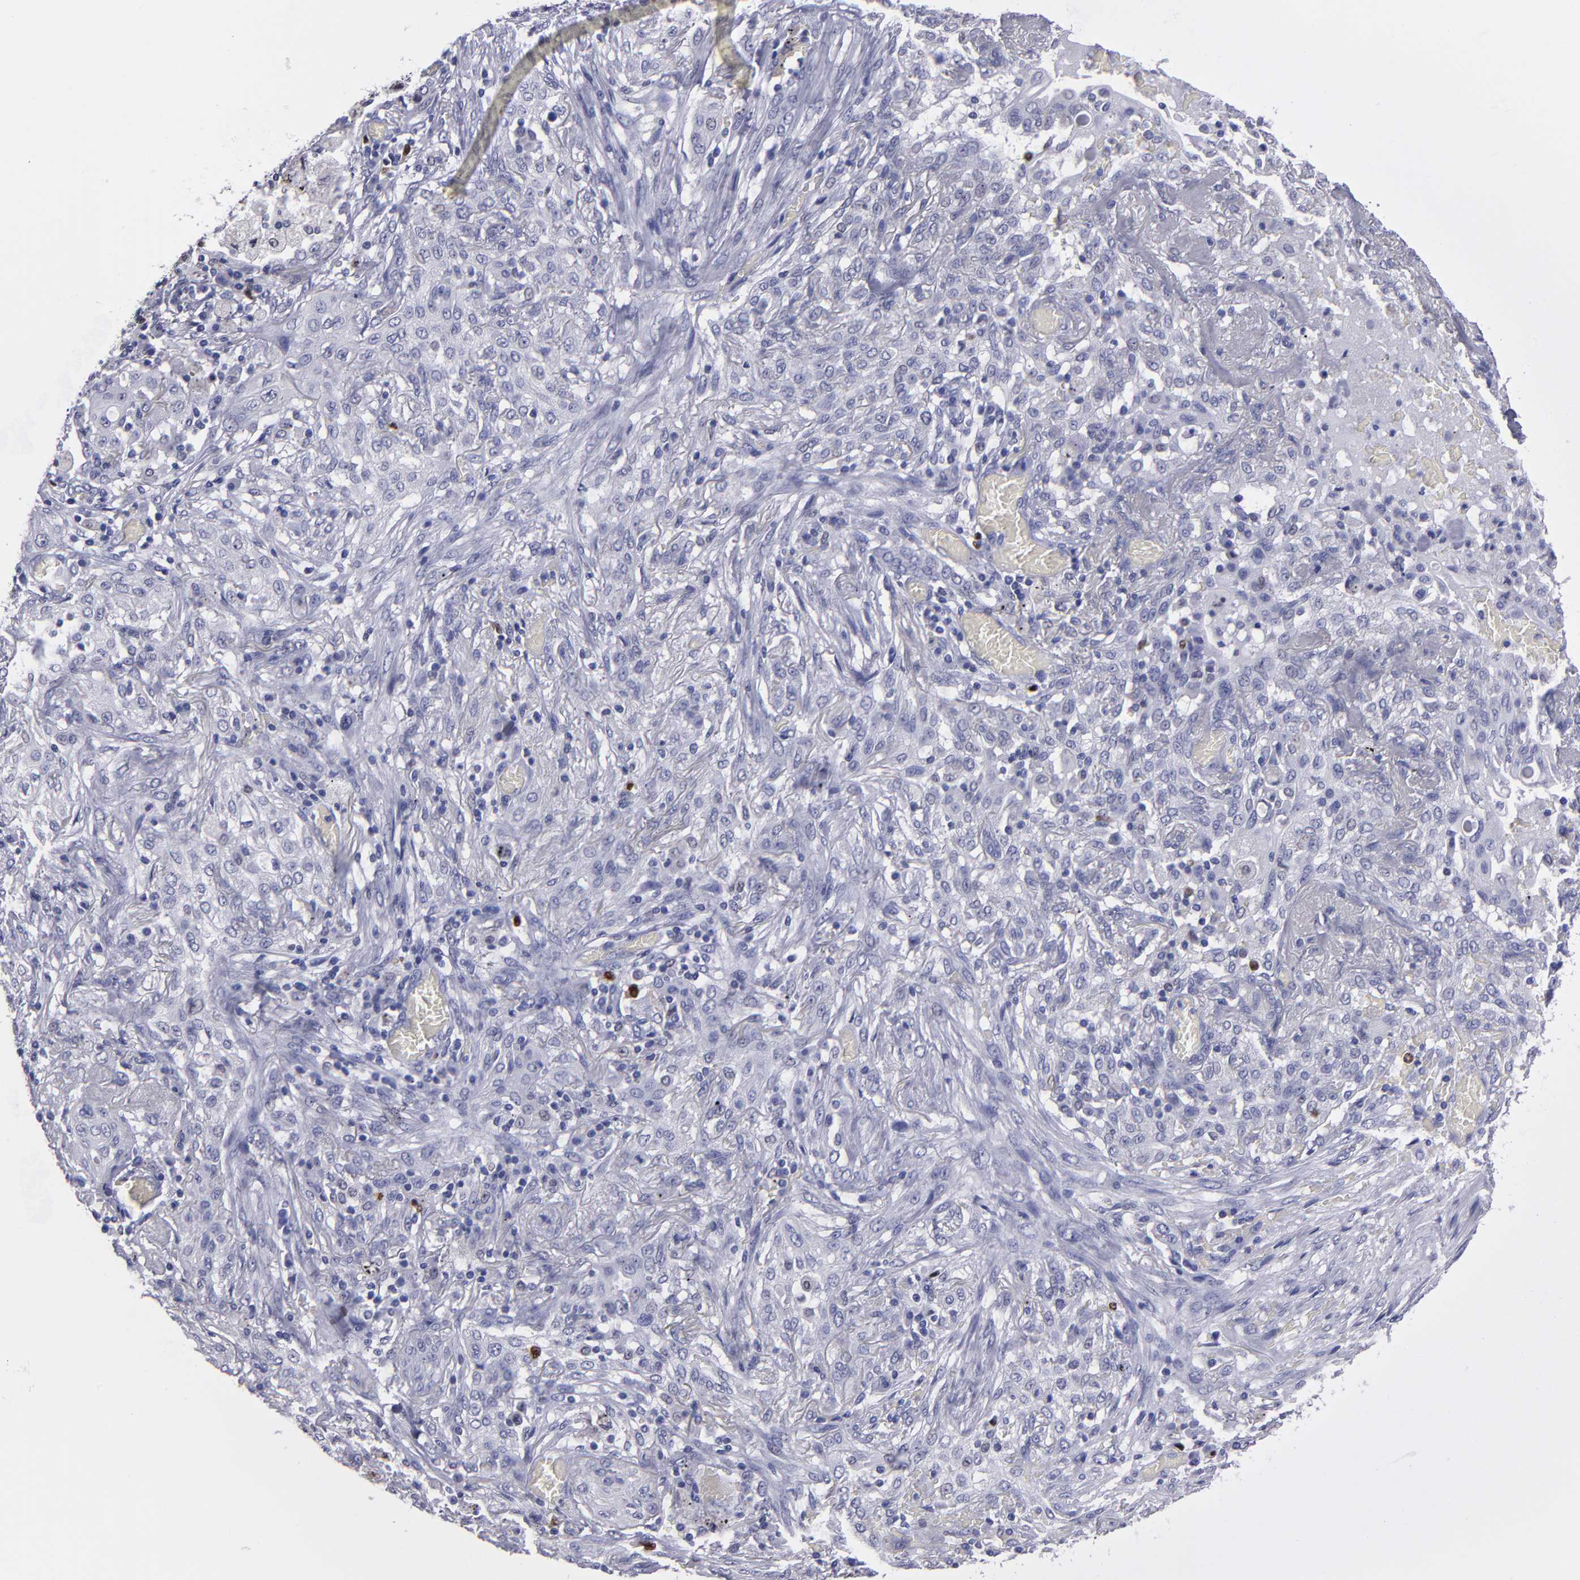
{"staining": {"intensity": "negative", "quantity": "none", "location": "none"}, "tissue": "lung cancer", "cell_type": "Tumor cells", "image_type": "cancer", "snomed": [{"axis": "morphology", "description": "Squamous cell carcinoma, NOS"}, {"axis": "topography", "description": "Lung"}], "caption": "An immunohistochemistry photomicrograph of squamous cell carcinoma (lung) is shown. There is no staining in tumor cells of squamous cell carcinoma (lung).", "gene": "IRF8", "patient": {"sex": "female", "age": 47}}